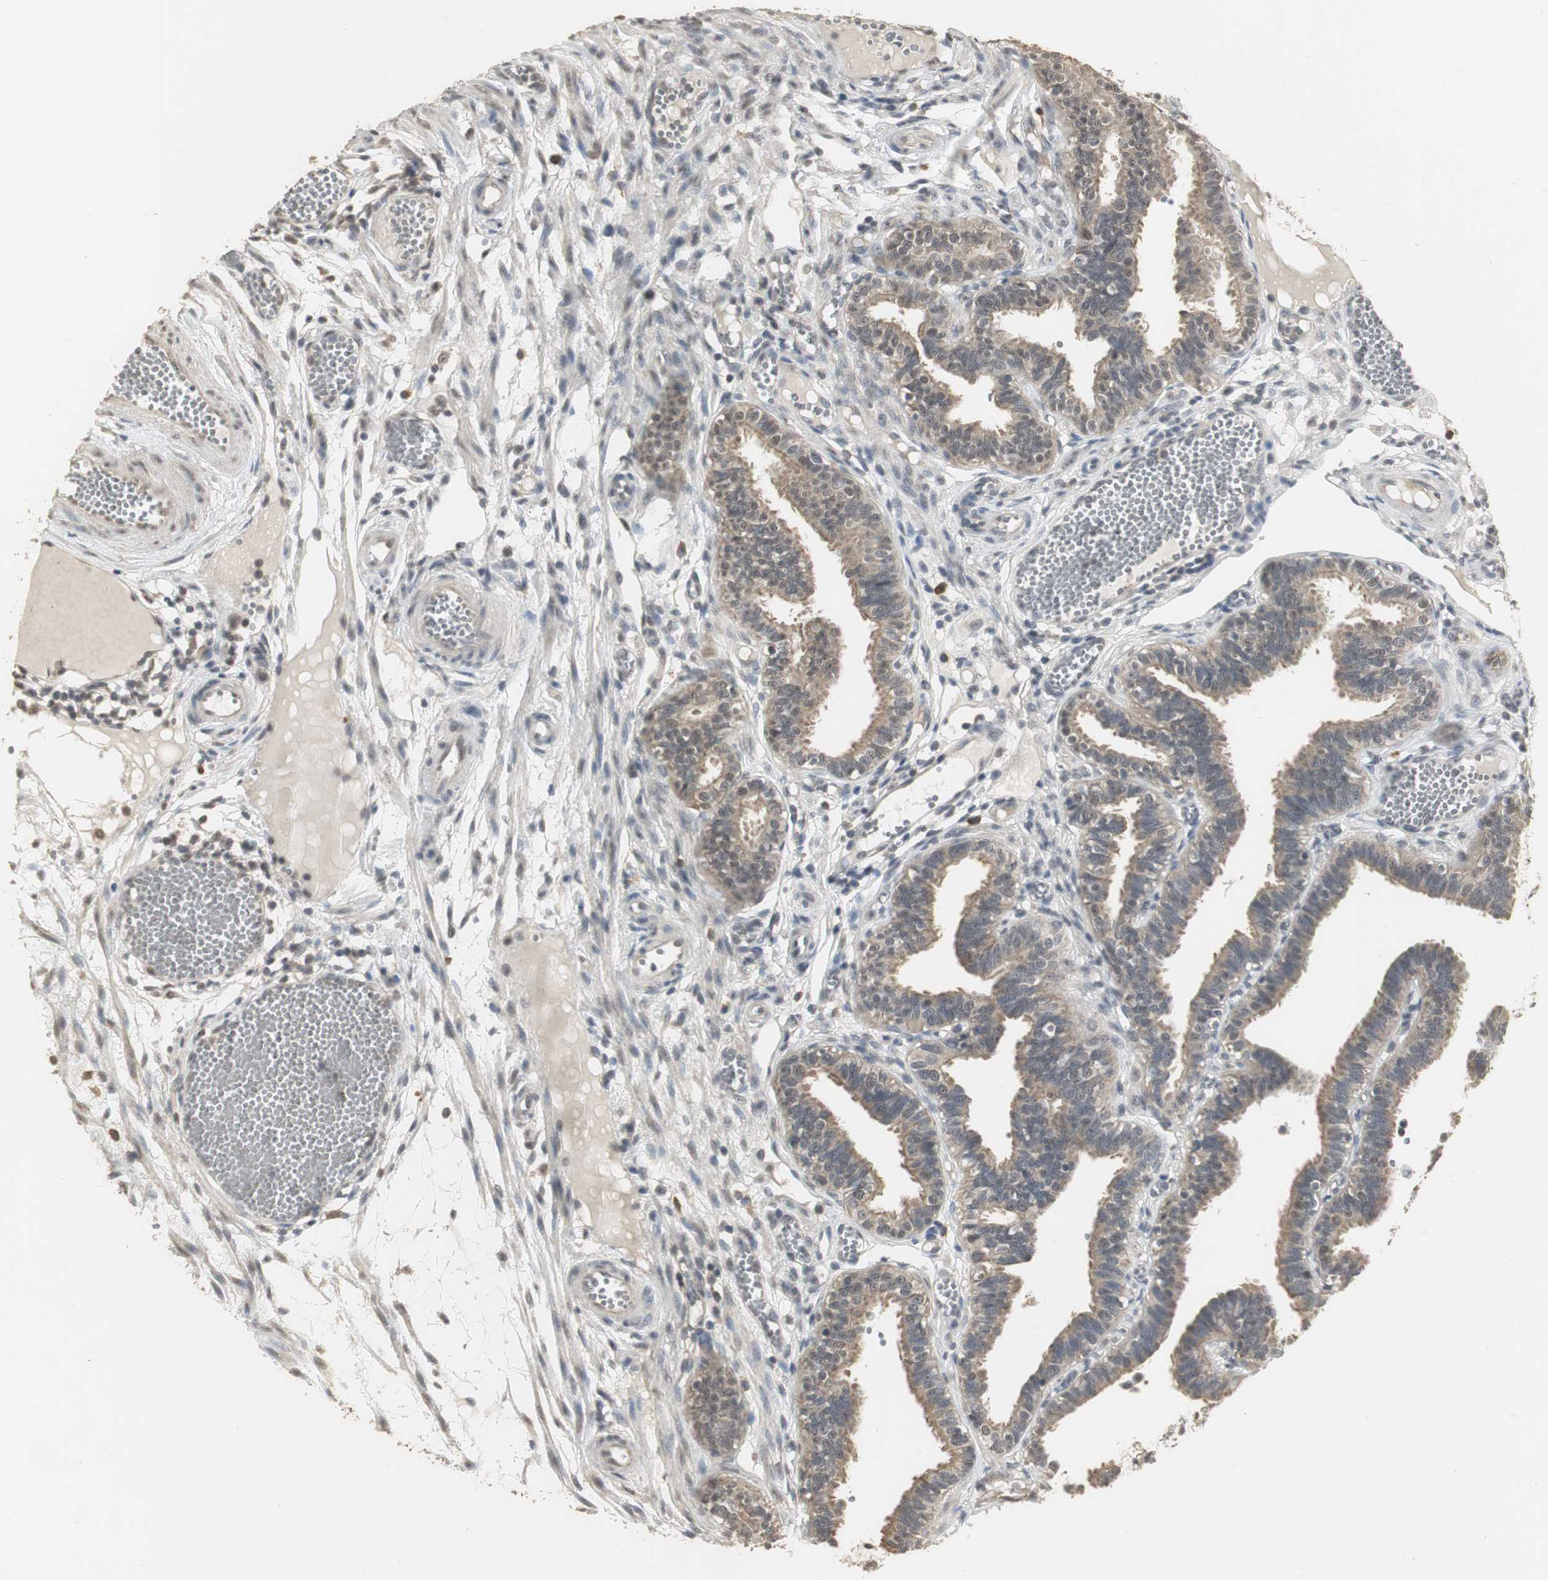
{"staining": {"intensity": "moderate", "quantity": ">75%", "location": "cytoplasmic/membranous,nuclear"}, "tissue": "fallopian tube", "cell_type": "Glandular cells", "image_type": "normal", "snomed": [{"axis": "morphology", "description": "Normal tissue, NOS"}, {"axis": "topography", "description": "Fallopian tube"}], "caption": "A medium amount of moderate cytoplasmic/membranous,nuclear positivity is identified in approximately >75% of glandular cells in unremarkable fallopian tube. Immunohistochemistry (ihc) stains the protein in brown and the nuclei are stained blue.", "gene": "ELOA", "patient": {"sex": "female", "age": 29}}